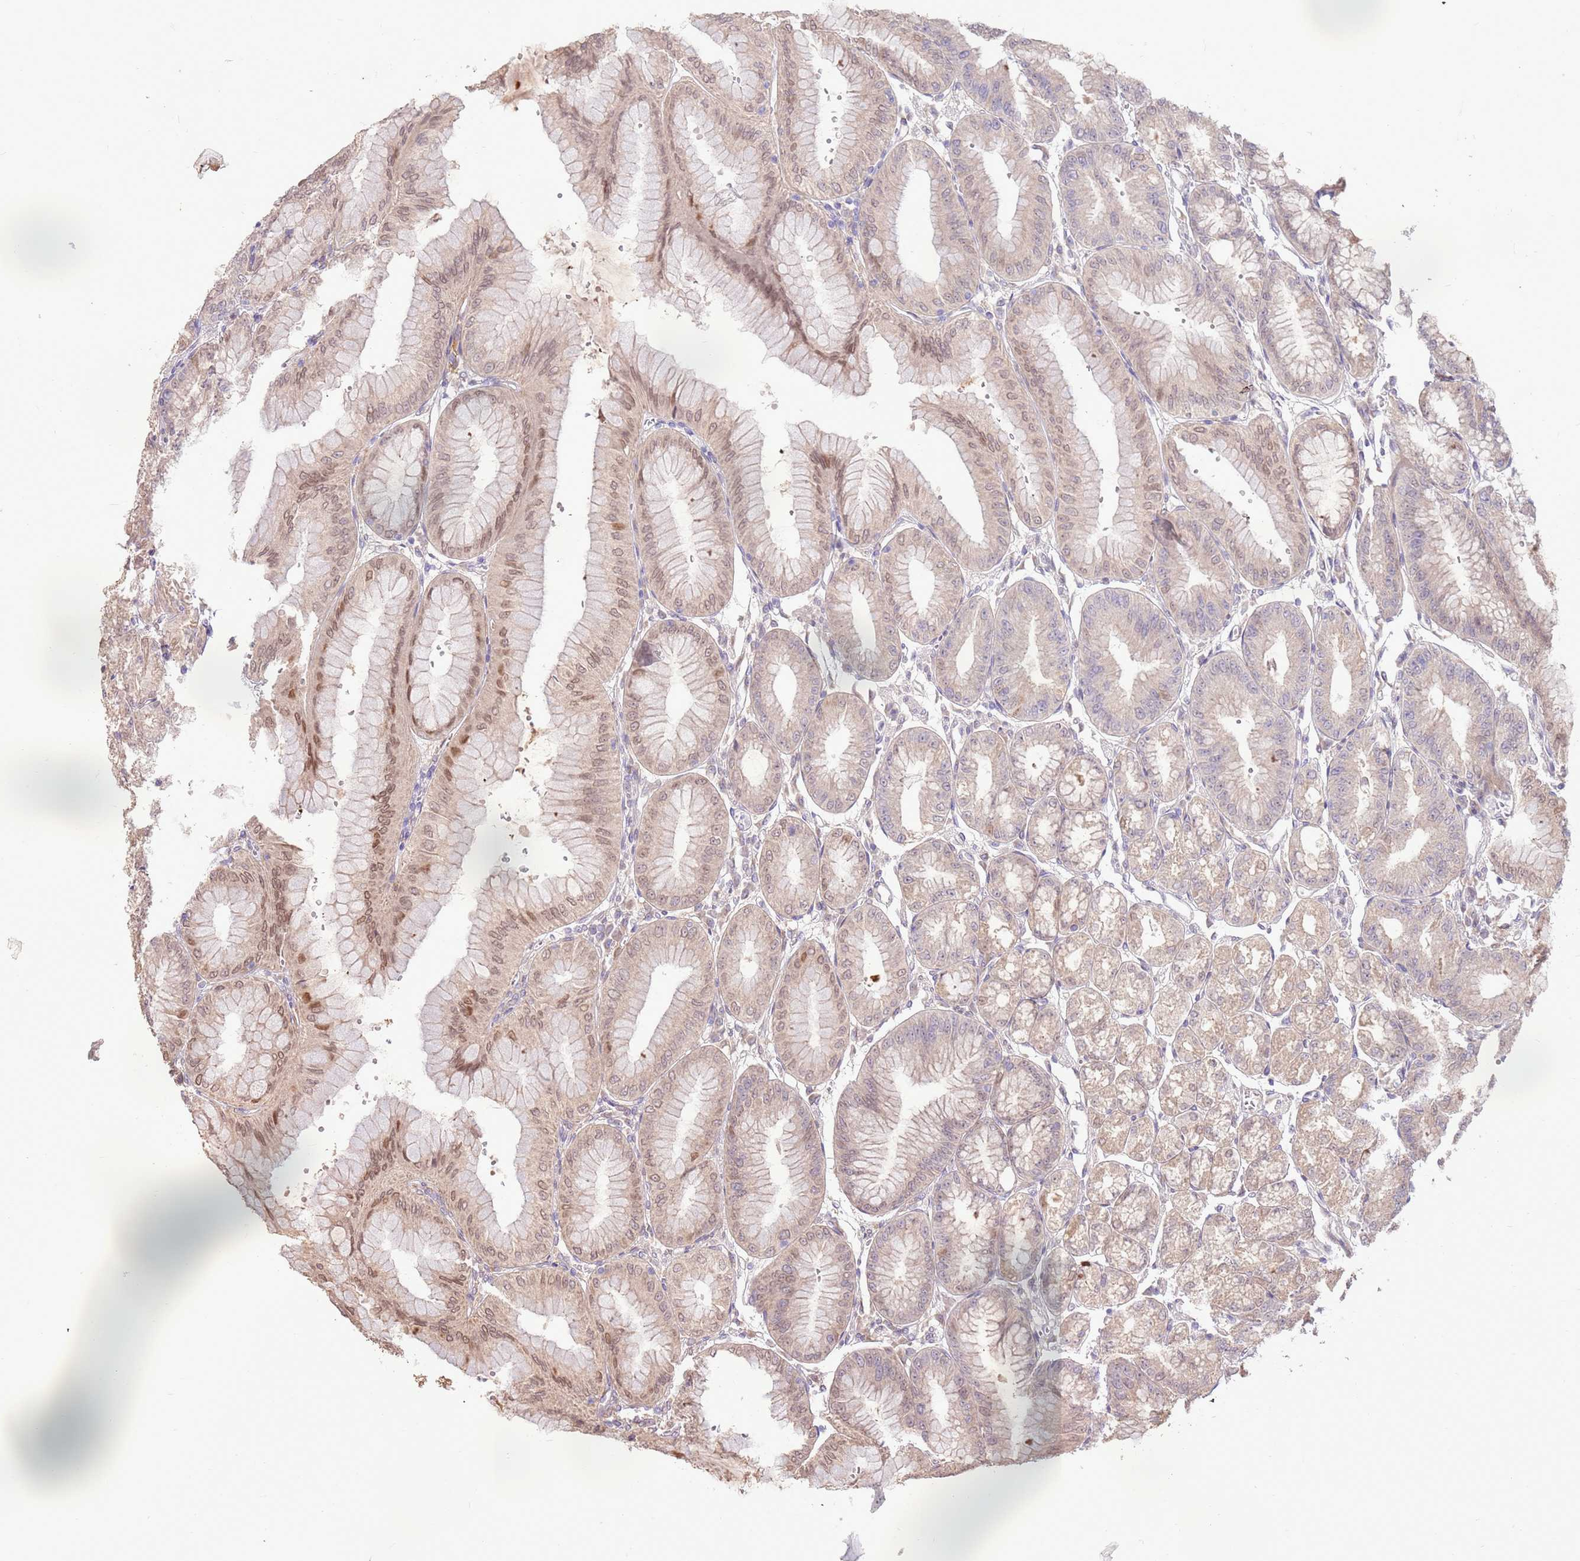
{"staining": {"intensity": "weak", "quantity": "25%-75%", "location": "nuclear"}, "tissue": "stomach", "cell_type": "Glandular cells", "image_type": "normal", "snomed": [{"axis": "morphology", "description": "Normal tissue, NOS"}, {"axis": "topography", "description": "Stomach, lower"}], "caption": "DAB immunohistochemical staining of unremarkable stomach reveals weak nuclear protein positivity in approximately 25%-75% of glandular cells.", "gene": "LGI4", "patient": {"sex": "male", "age": 71}}